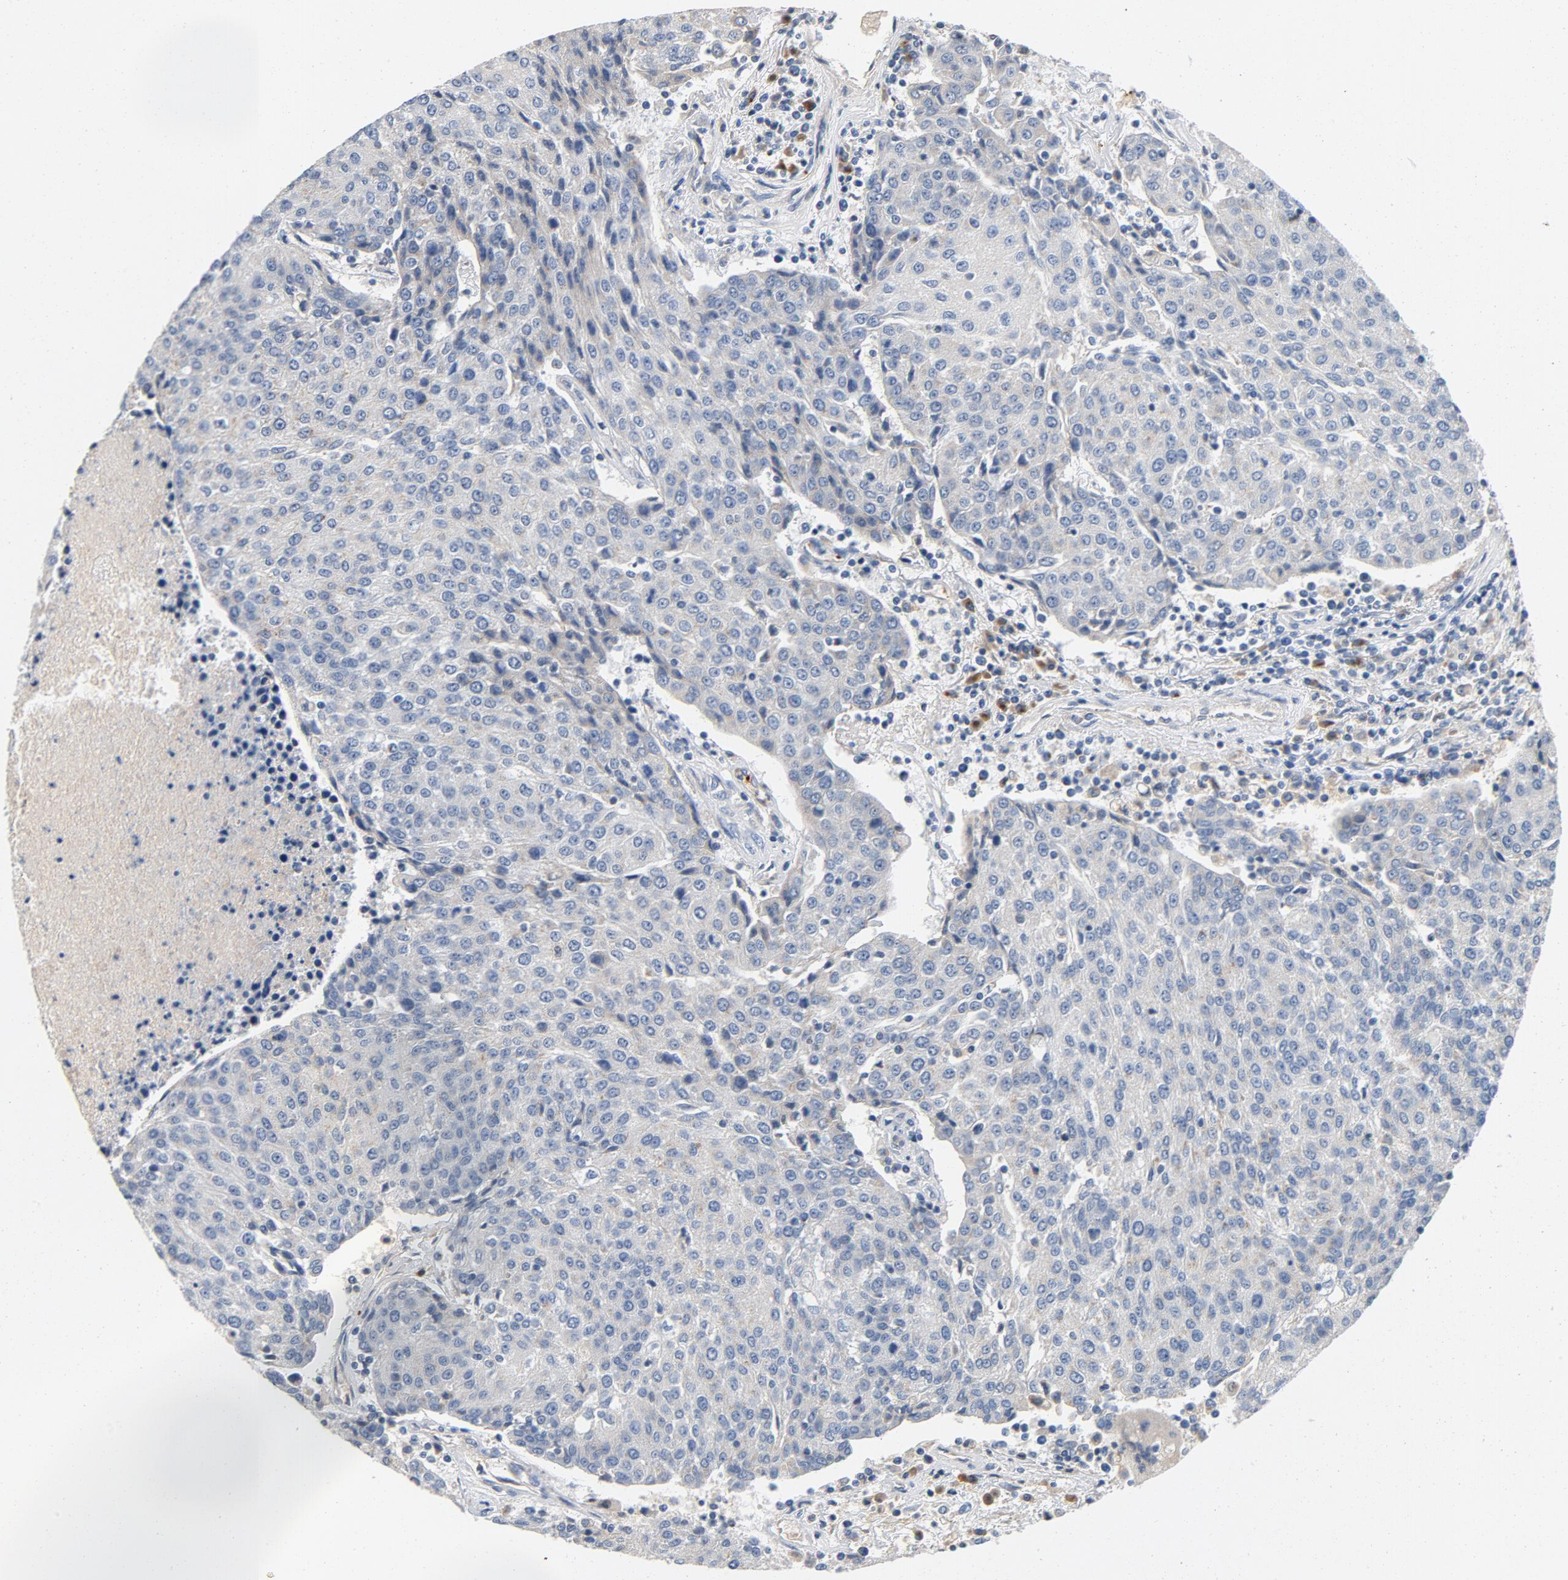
{"staining": {"intensity": "negative", "quantity": "none", "location": "none"}, "tissue": "urothelial cancer", "cell_type": "Tumor cells", "image_type": "cancer", "snomed": [{"axis": "morphology", "description": "Urothelial carcinoma, High grade"}, {"axis": "topography", "description": "Urinary bladder"}], "caption": "Histopathology image shows no protein positivity in tumor cells of urothelial cancer tissue.", "gene": "LMAN2", "patient": {"sex": "female", "age": 85}}